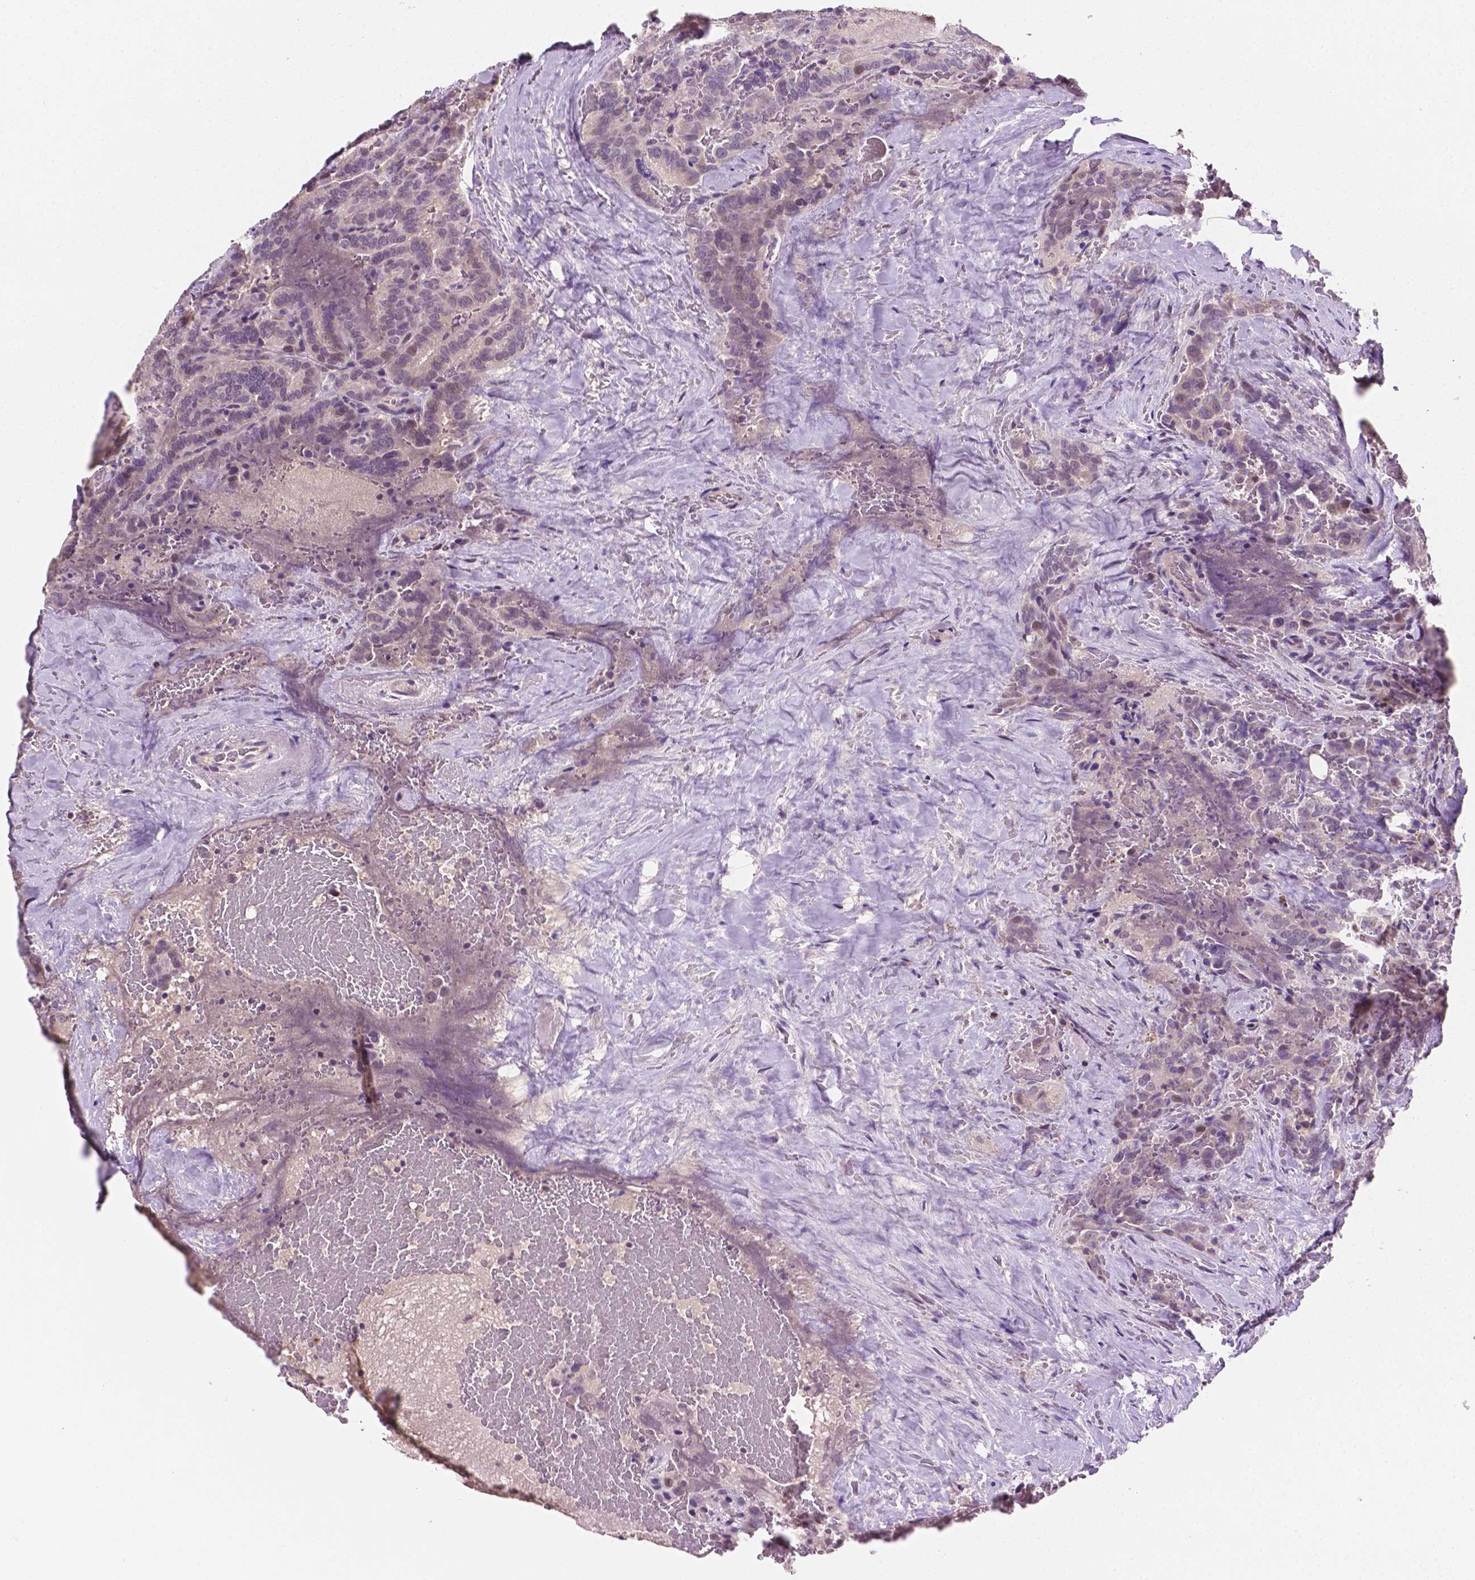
{"staining": {"intensity": "negative", "quantity": "none", "location": "none"}, "tissue": "thyroid cancer", "cell_type": "Tumor cells", "image_type": "cancer", "snomed": [{"axis": "morphology", "description": "Papillary adenocarcinoma, NOS"}, {"axis": "topography", "description": "Thyroid gland"}], "caption": "Papillary adenocarcinoma (thyroid) stained for a protein using IHC reveals no staining tumor cells.", "gene": "MROH6", "patient": {"sex": "male", "age": 61}}